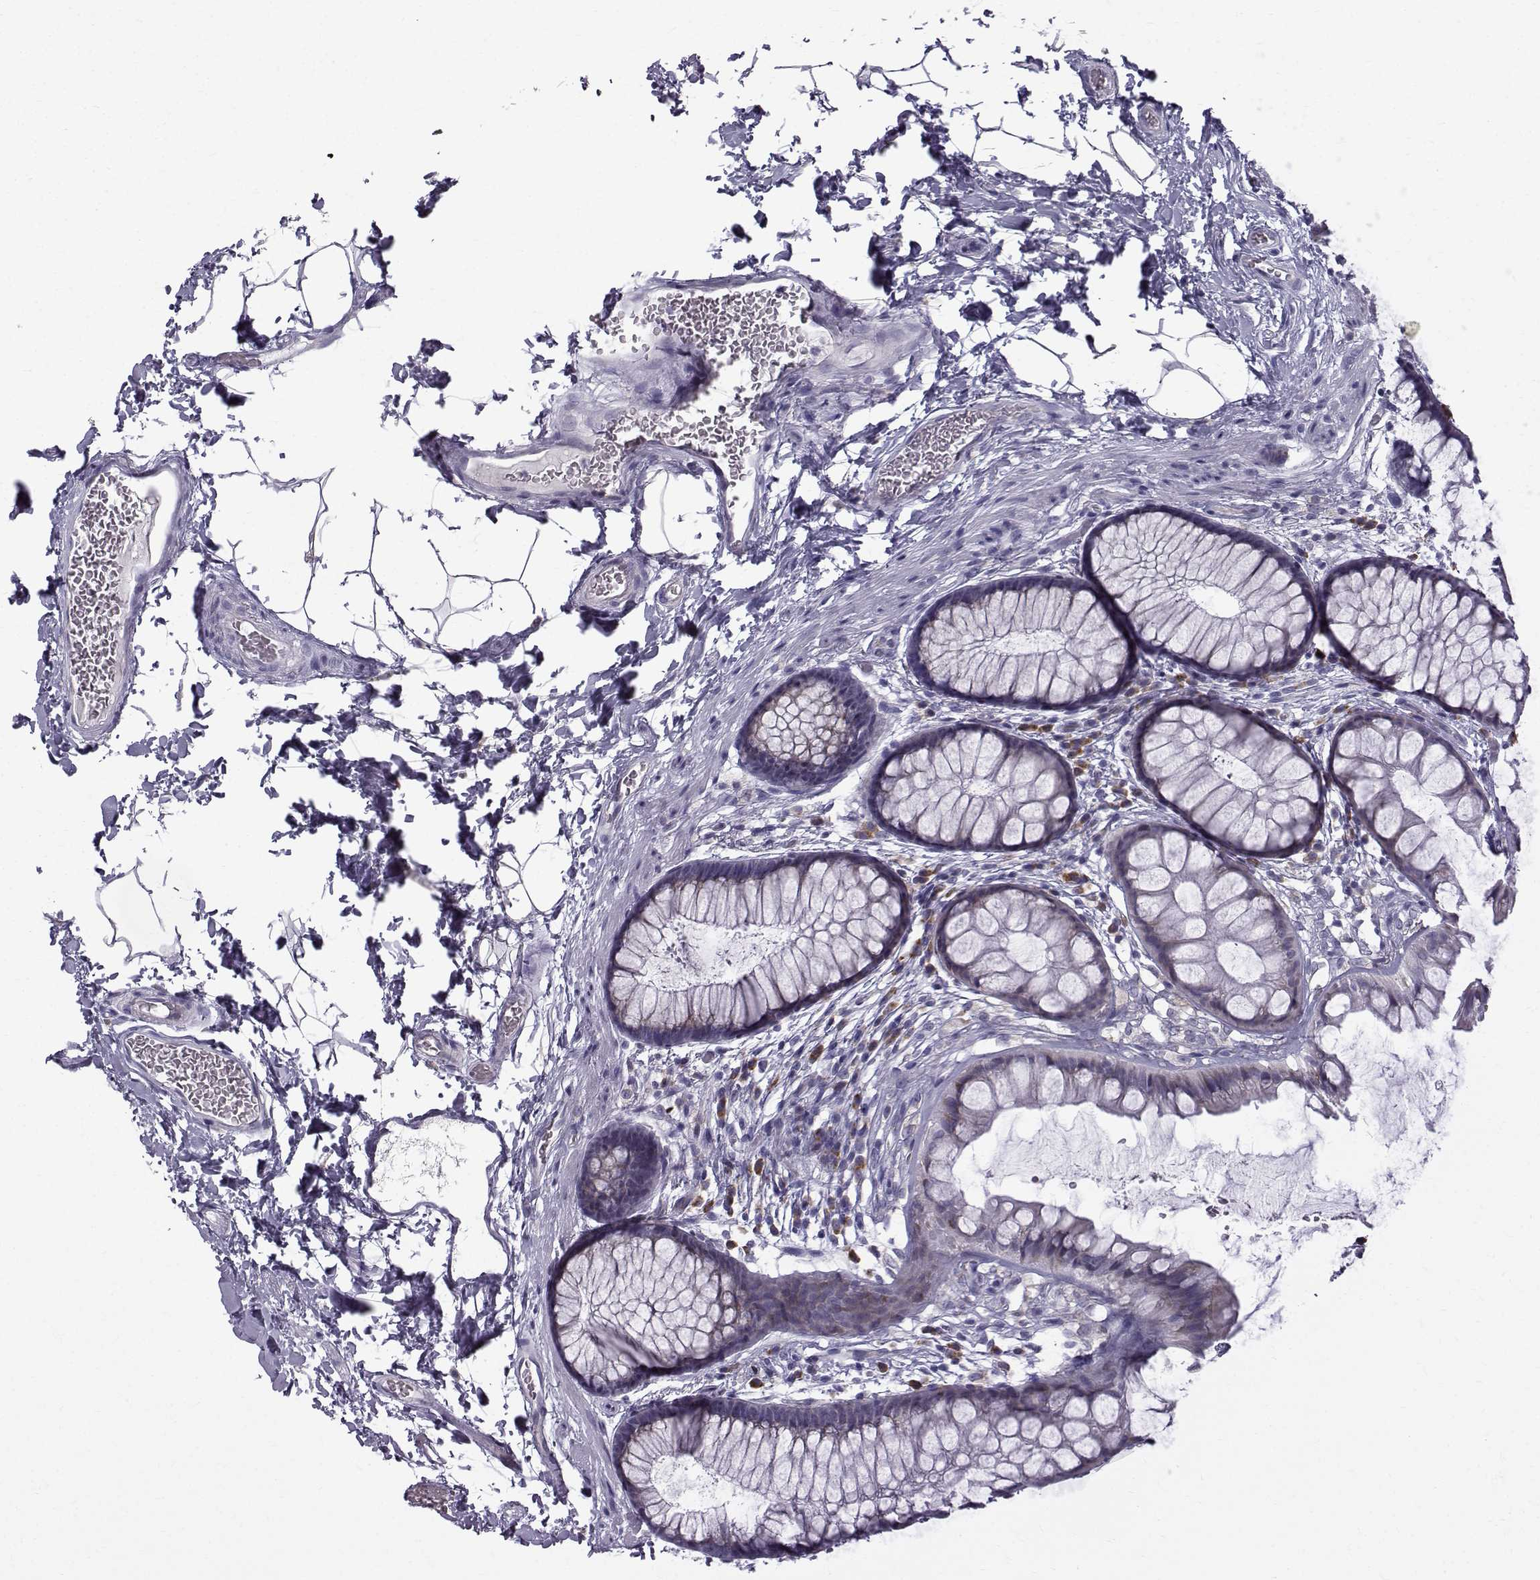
{"staining": {"intensity": "weak", "quantity": "<25%", "location": "cytoplasmic/membranous"}, "tissue": "rectum", "cell_type": "Glandular cells", "image_type": "normal", "snomed": [{"axis": "morphology", "description": "Normal tissue, NOS"}, {"axis": "topography", "description": "Rectum"}], "caption": "DAB (3,3'-diaminobenzidine) immunohistochemical staining of unremarkable rectum shows no significant expression in glandular cells.", "gene": "ROPN1B", "patient": {"sex": "female", "age": 62}}